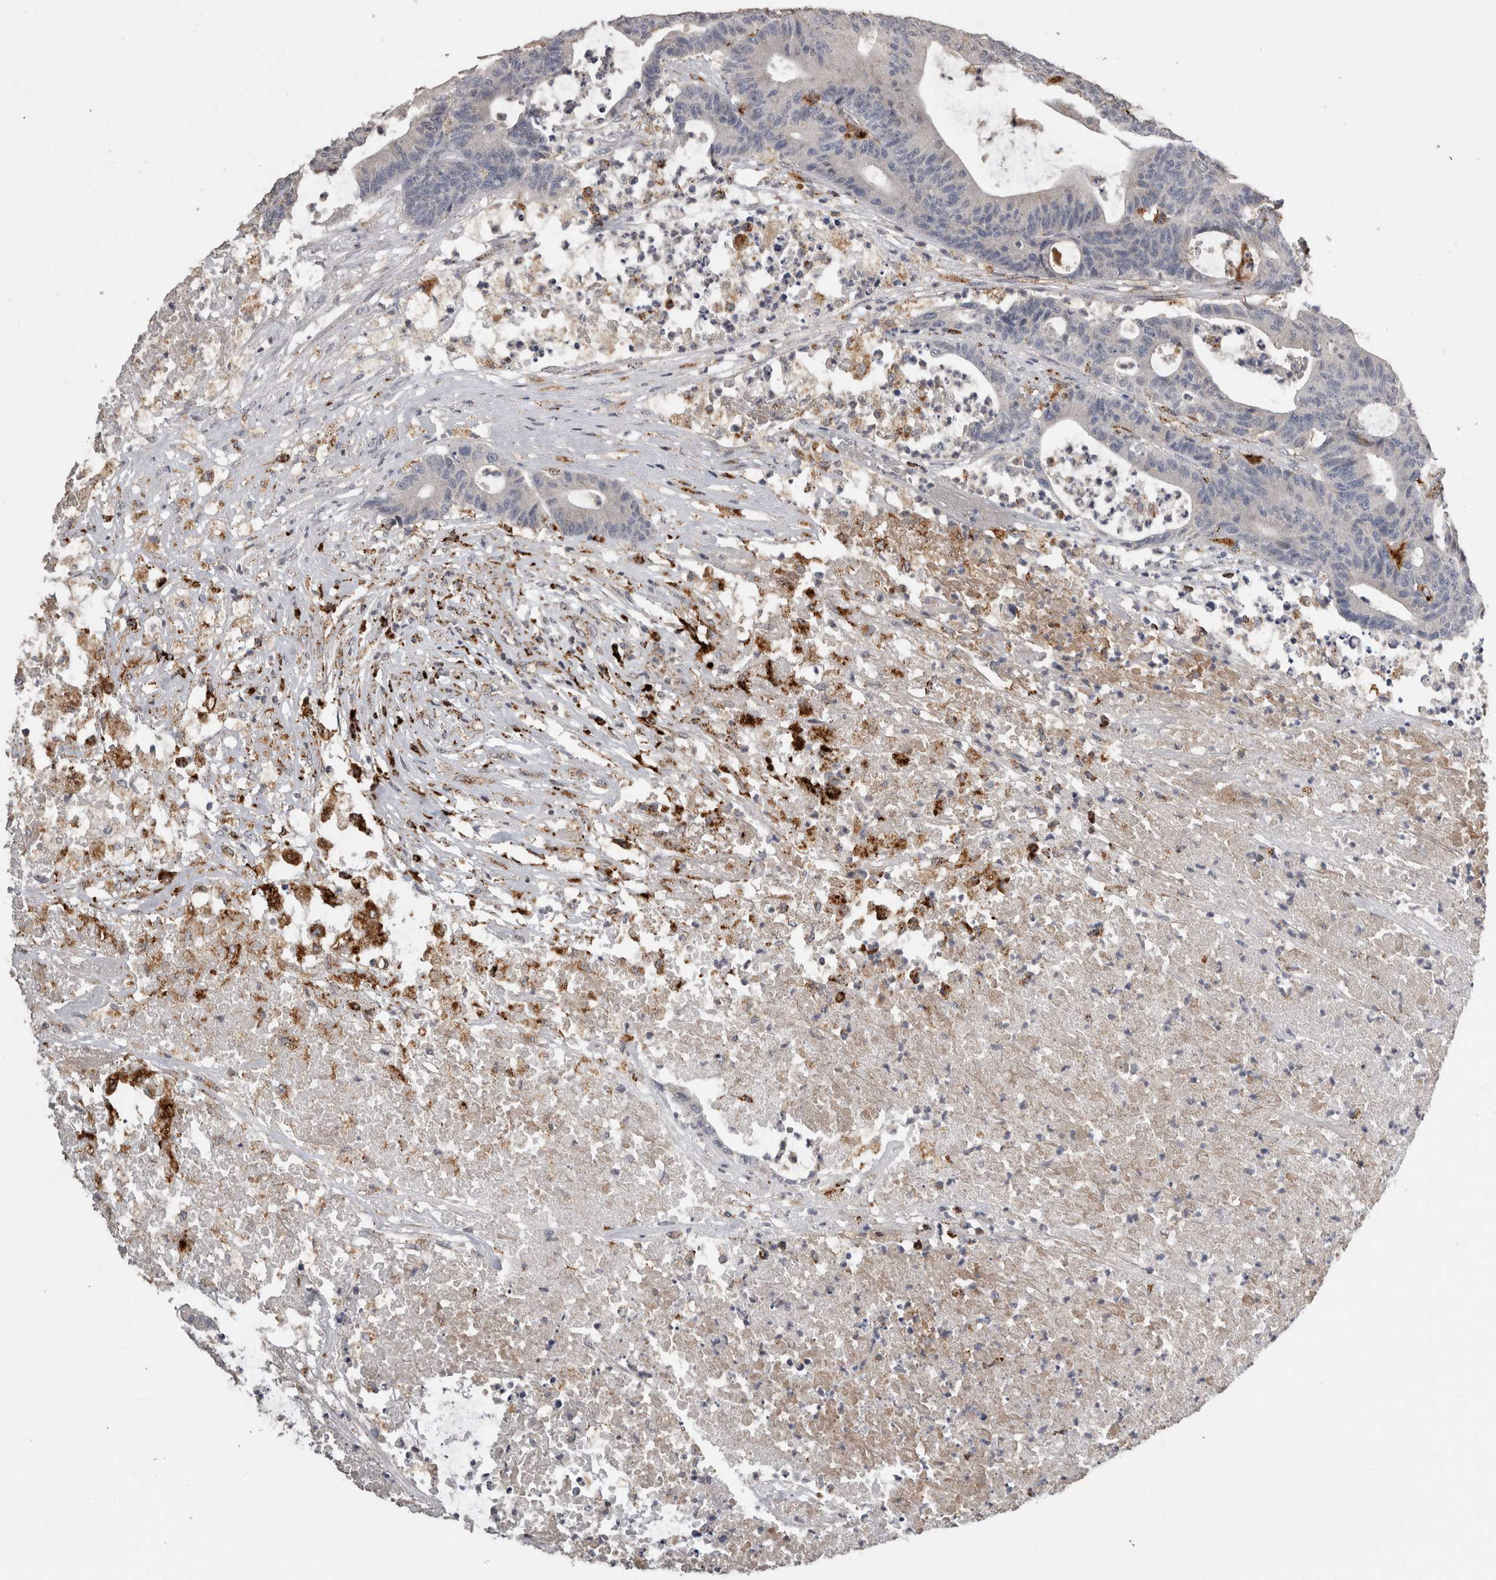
{"staining": {"intensity": "negative", "quantity": "none", "location": "none"}, "tissue": "colorectal cancer", "cell_type": "Tumor cells", "image_type": "cancer", "snomed": [{"axis": "morphology", "description": "Adenocarcinoma, NOS"}, {"axis": "topography", "description": "Colon"}], "caption": "An immunohistochemistry histopathology image of colorectal adenocarcinoma is shown. There is no staining in tumor cells of colorectal adenocarcinoma.", "gene": "CTSZ", "patient": {"sex": "female", "age": 84}}